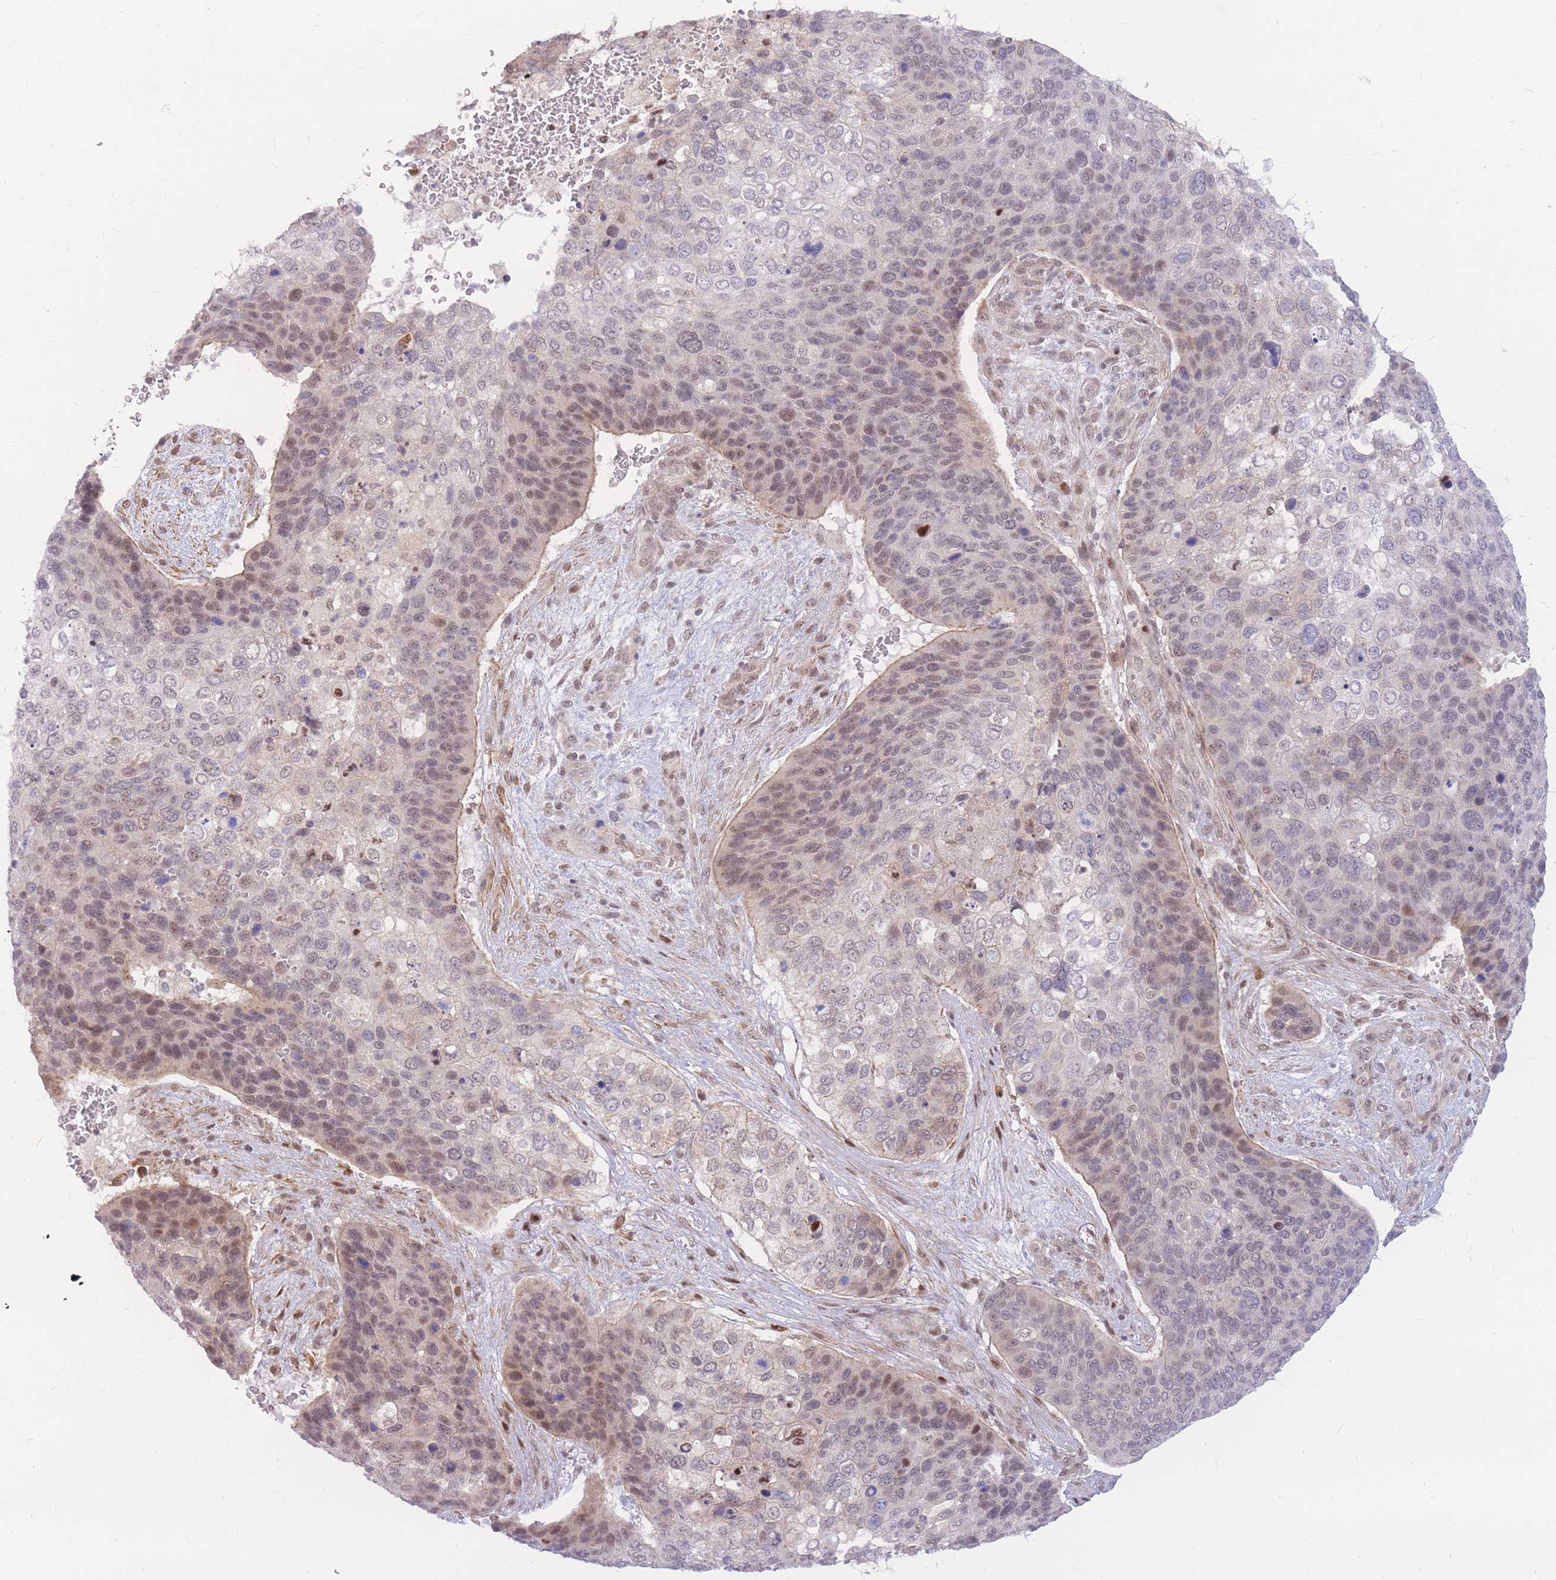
{"staining": {"intensity": "moderate", "quantity": "25%-75%", "location": "nuclear"}, "tissue": "skin cancer", "cell_type": "Tumor cells", "image_type": "cancer", "snomed": [{"axis": "morphology", "description": "Basal cell carcinoma"}, {"axis": "topography", "description": "Skin"}], "caption": "Immunohistochemical staining of human skin basal cell carcinoma reveals moderate nuclear protein staining in about 25%-75% of tumor cells. The protein is stained brown, and the nuclei are stained in blue (DAB (3,3'-diaminobenzidine) IHC with brightfield microscopy, high magnification).", "gene": "ERICH6B", "patient": {"sex": "female", "age": 74}}